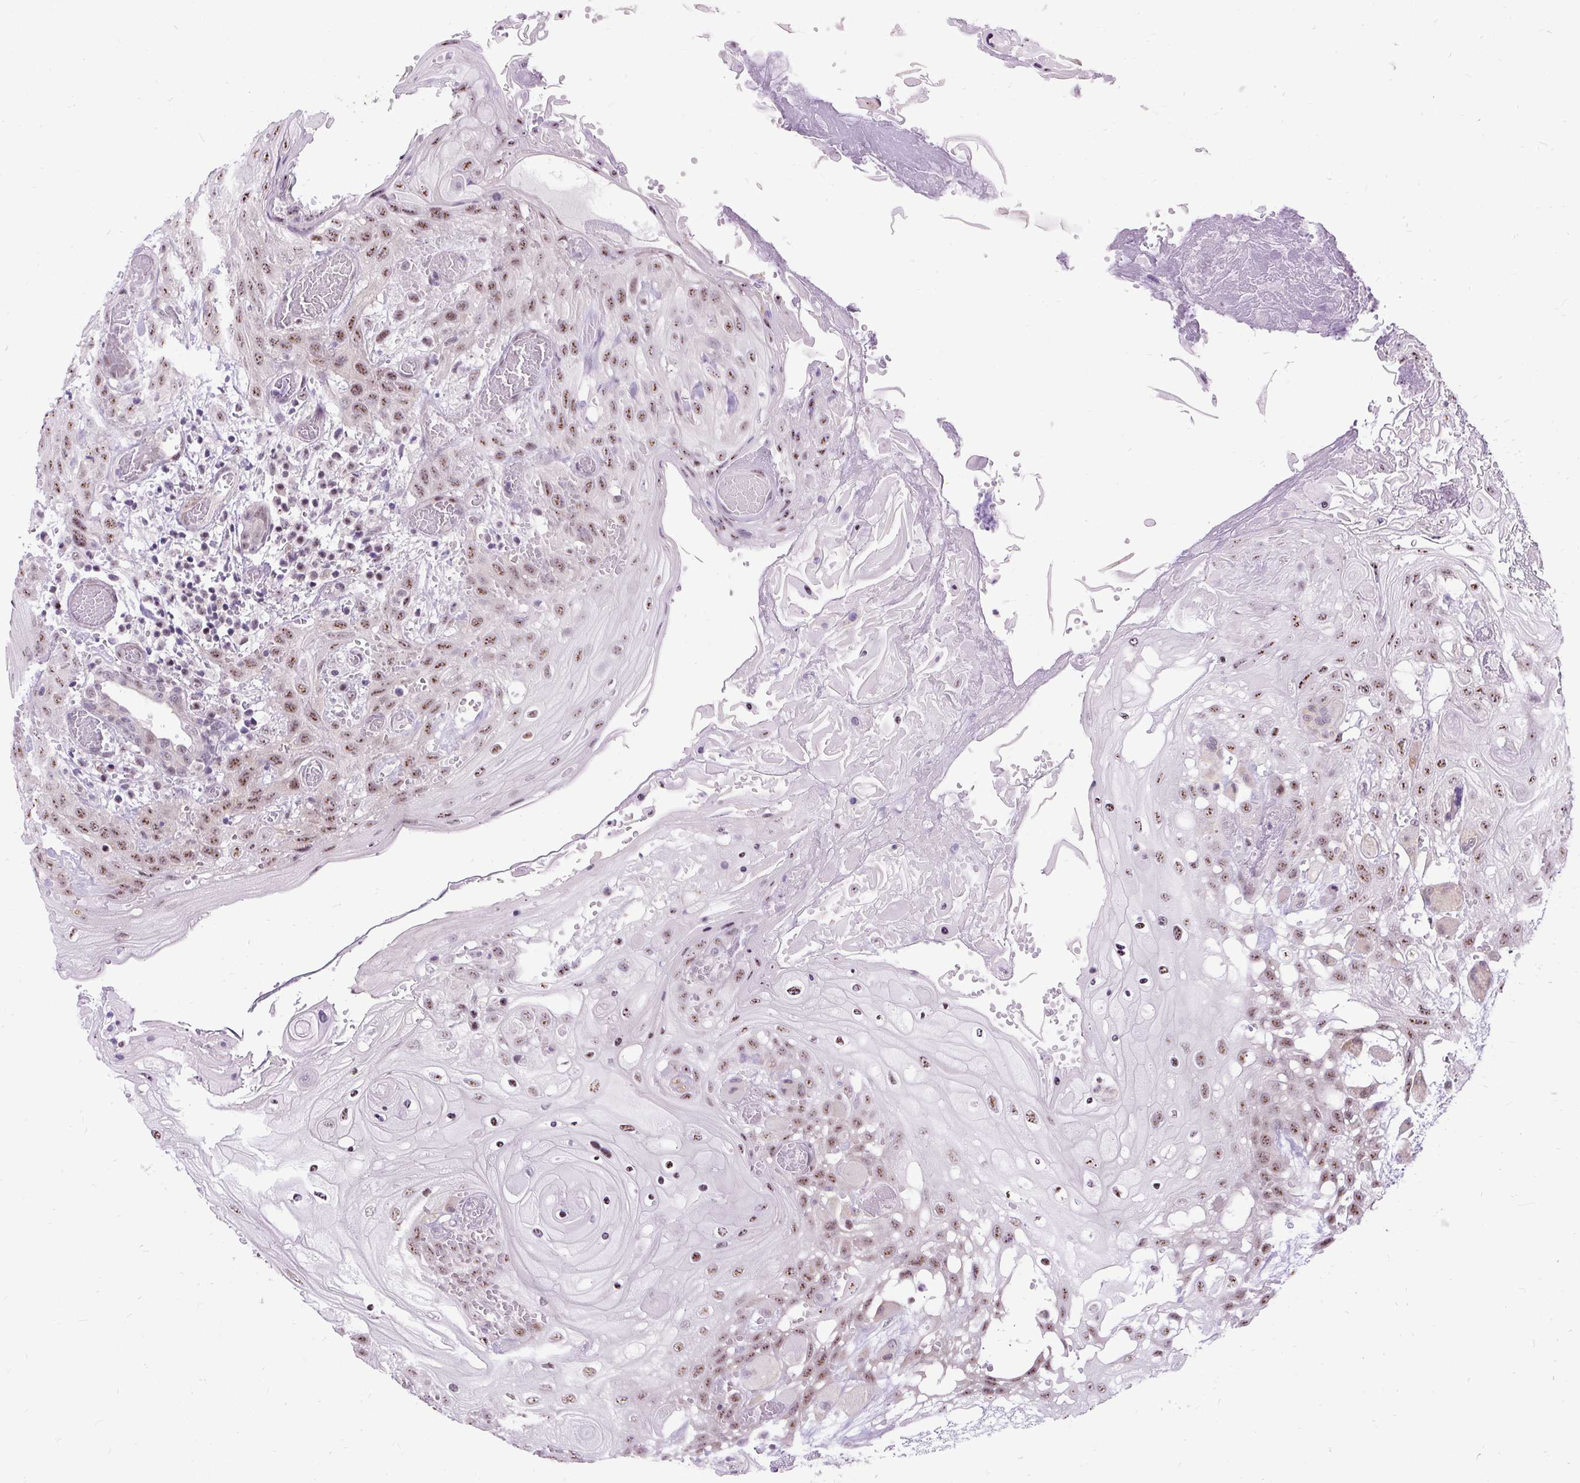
{"staining": {"intensity": "moderate", "quantity": ">75%", "location": "nuclear"}, "tissue": "head and neck cancer", "cell_type": "Tumor cells", "image_type": "cancer", "snomed": [{"axis": "morphology", "description": "Squamous cell carcinoma, NOS"}, {"axis": "topography", "description": "Head-Neck"}], "caption": "The image reveals staining of head and neck cancer, revealing moderate nuclear protein staining (brown color) within tumor cells.", "gene": "SMC5", "patient": {"sex": "female", "age": 43}}